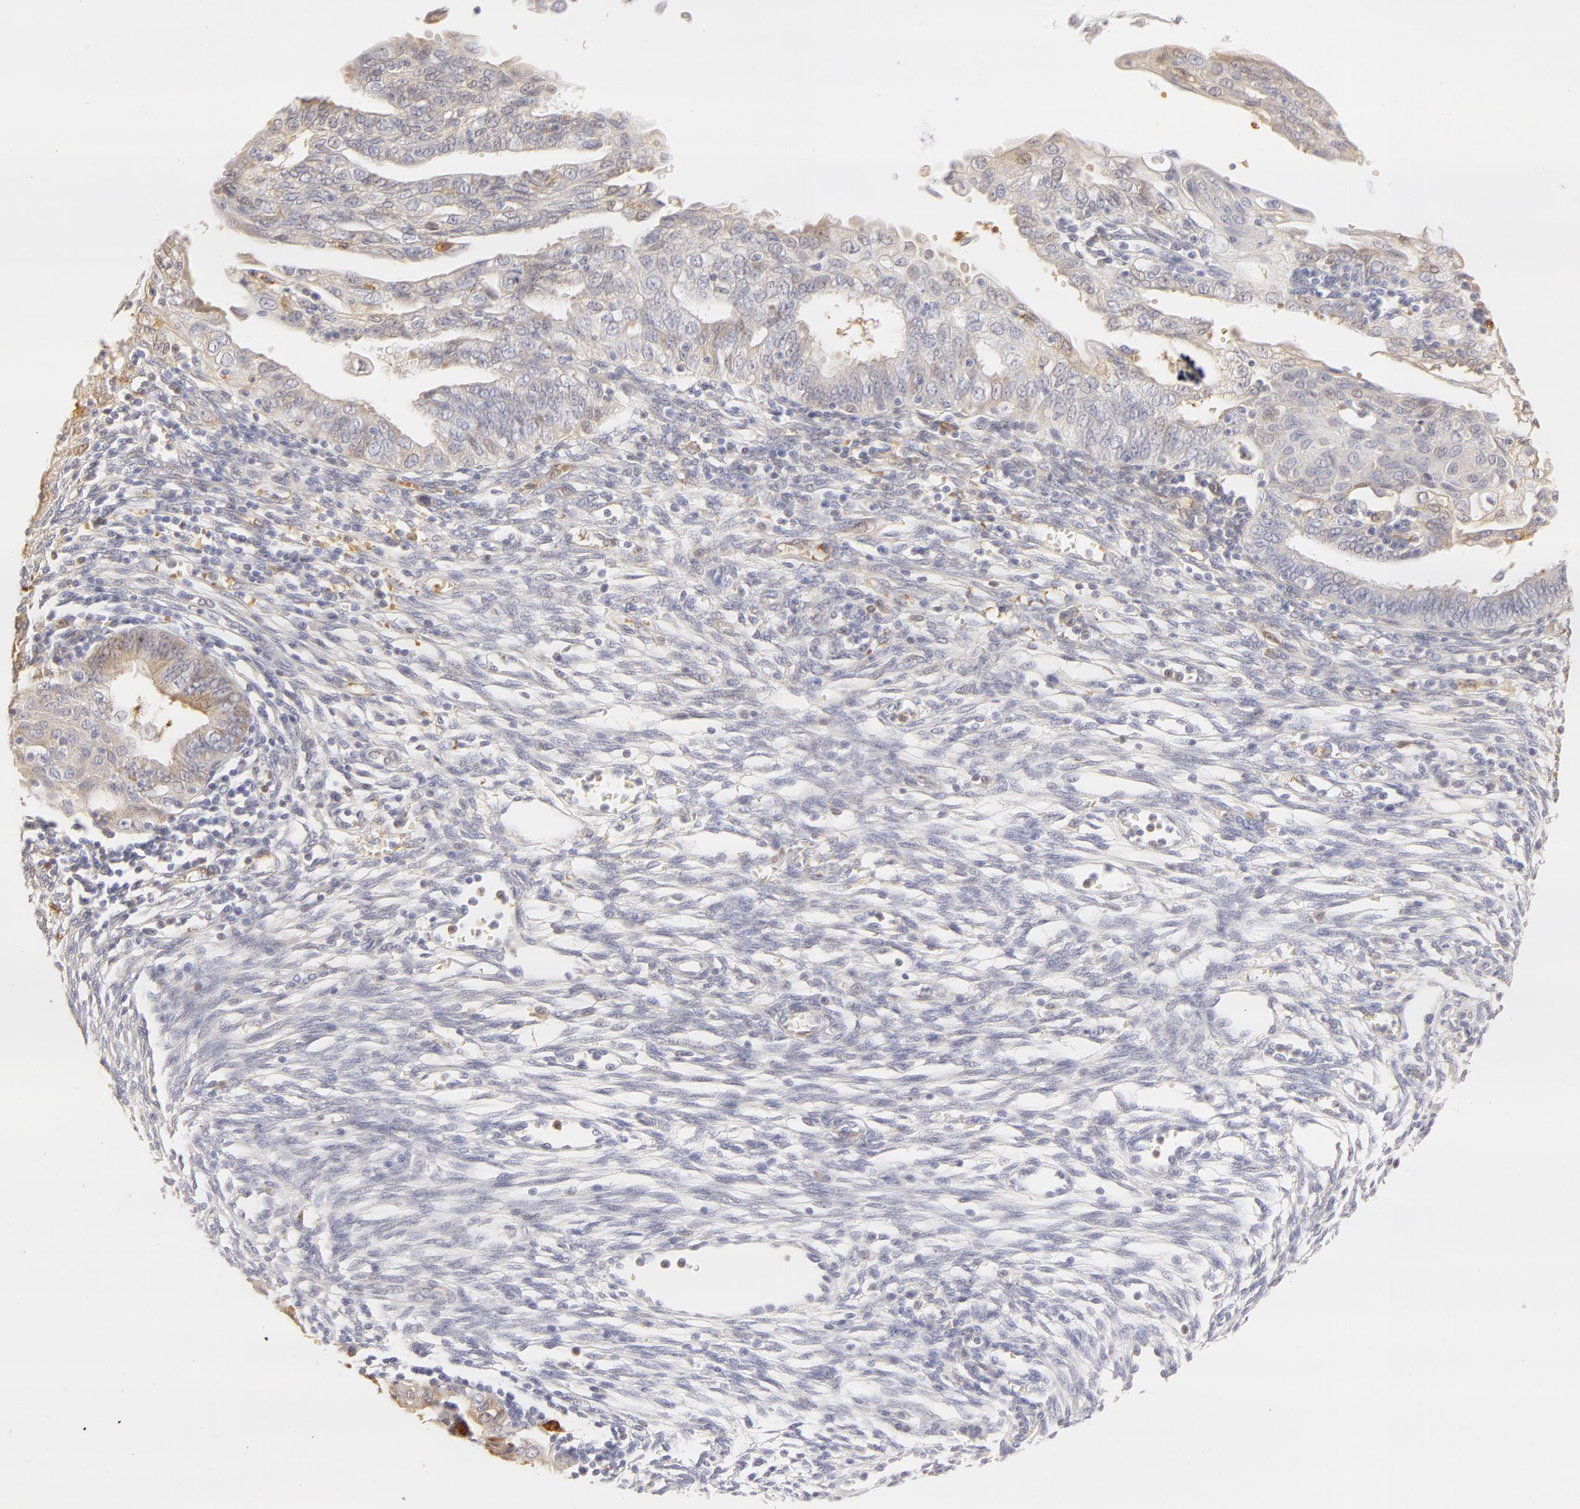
{"staining": {"intensity": "negative", "quantity": "none", "location": "none"}, "tissue": "endometrial cancer", "cell_type": "Tumor cells", "image_type": "cancer", "snomed": [{"axis": "morphology", "description": "Adenocarcinoma, NOS"}, {"axis": "topography", "description": "Endometrium"}], "caption": "This is an IHC photomicrograph of endometrial cancer. There is no positivity in tumor cells.", "gene": "CA2", "patient": {"sex": "female", "age": 51}}